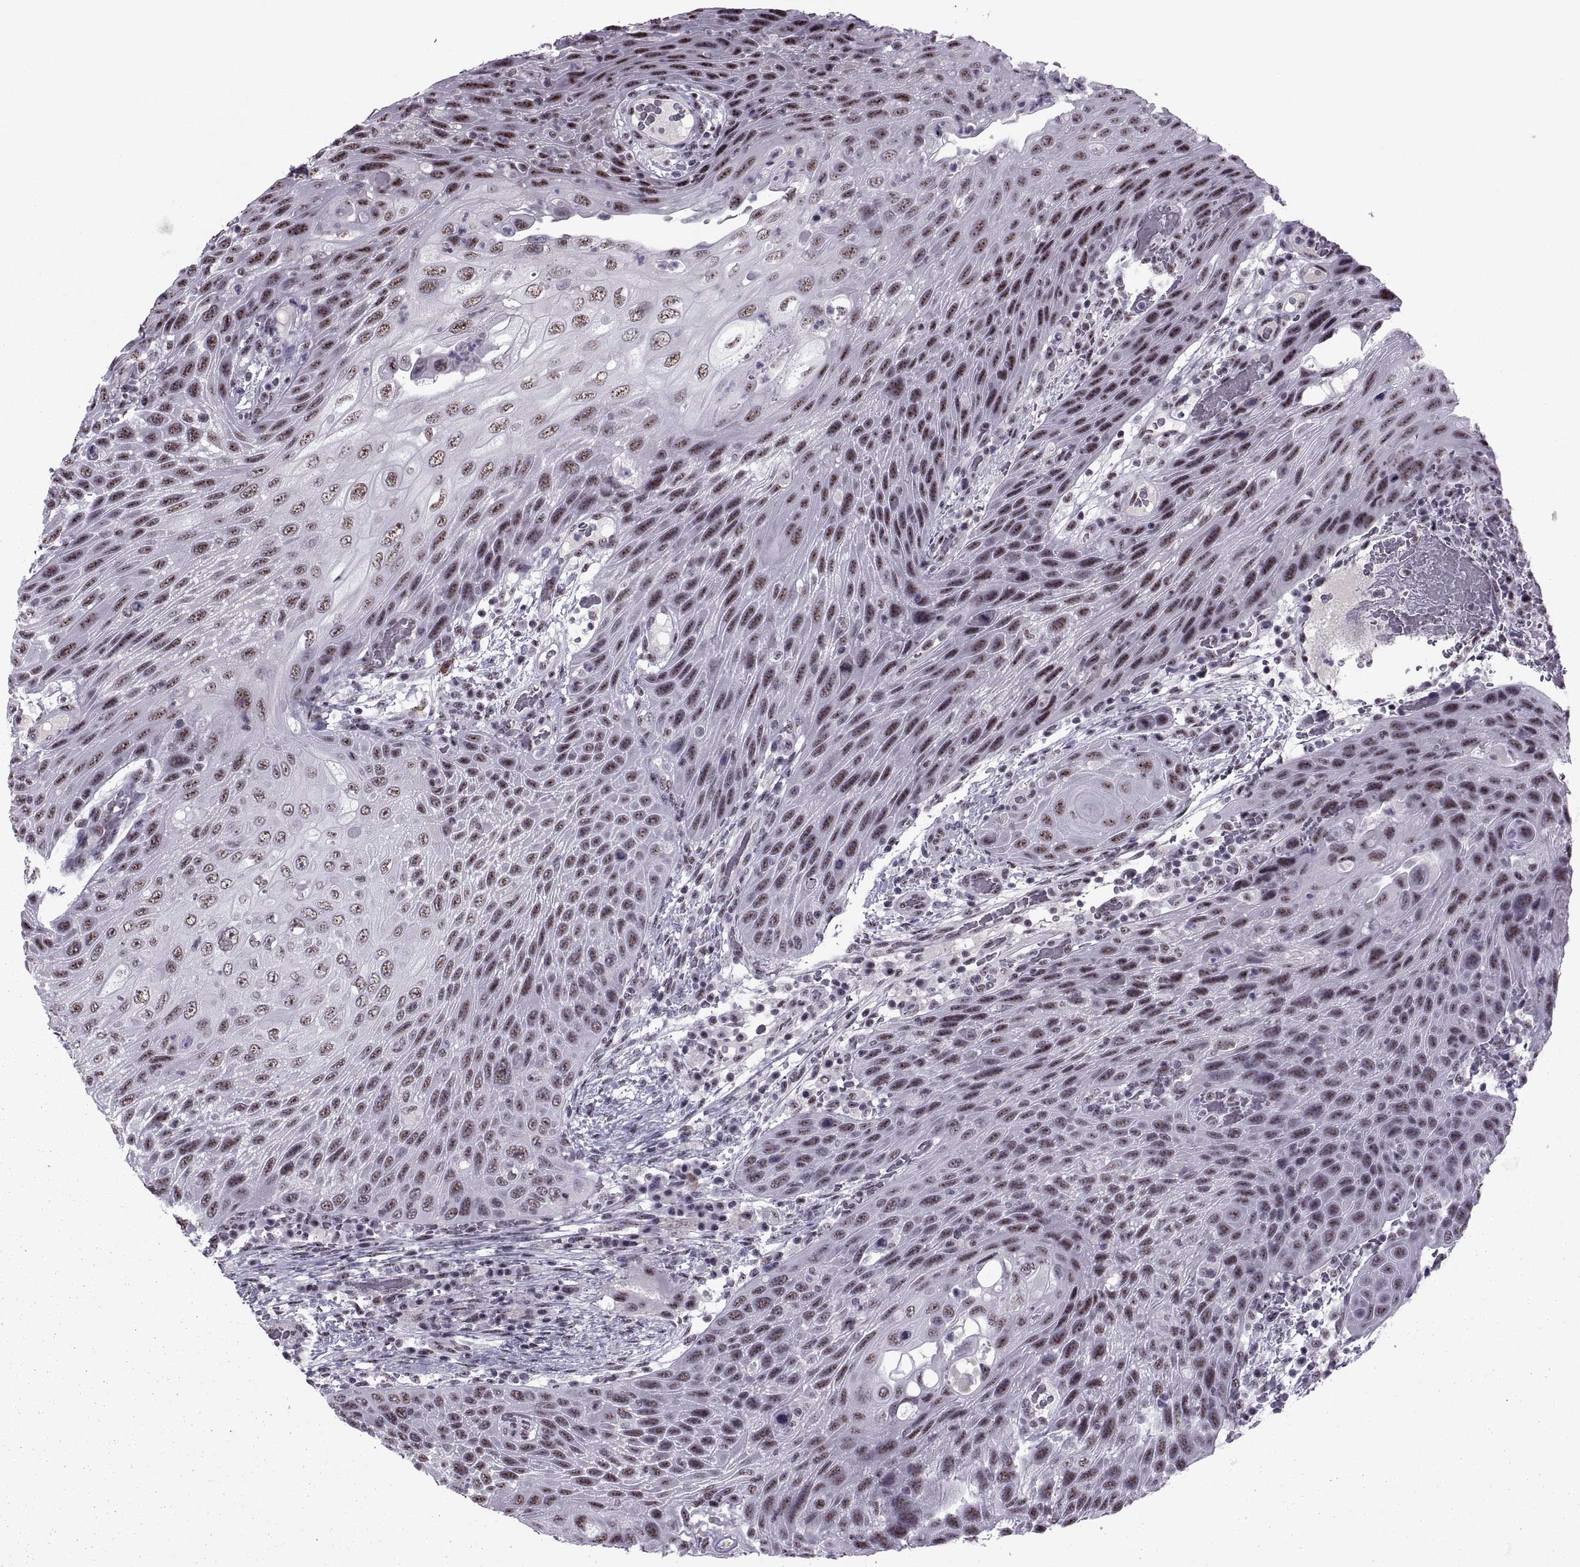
{"staining": {"intensity": "weak", "quantity": ">75%", "location": "nuclear"}, "tissue": "head and neck cancer", "cell_type": "Tumor cells", "image_type": "cancer", "snomed": [{"axis": "morphology", "description": "Squamous cell carcinoma, NOS"}, {"axis": "topography", "description": "Head-Neck"}], "caption": "Immunohistochemical staining of squamous cell carcinoma (head and neck) demonstrates weak nuclear protein expression in about >75% of tumor cells. (DAB = brown stain, brightfield microscopy at high magnification).", "gene": "MAGEA4", "patient": {"sex": "male", "age": 69}}